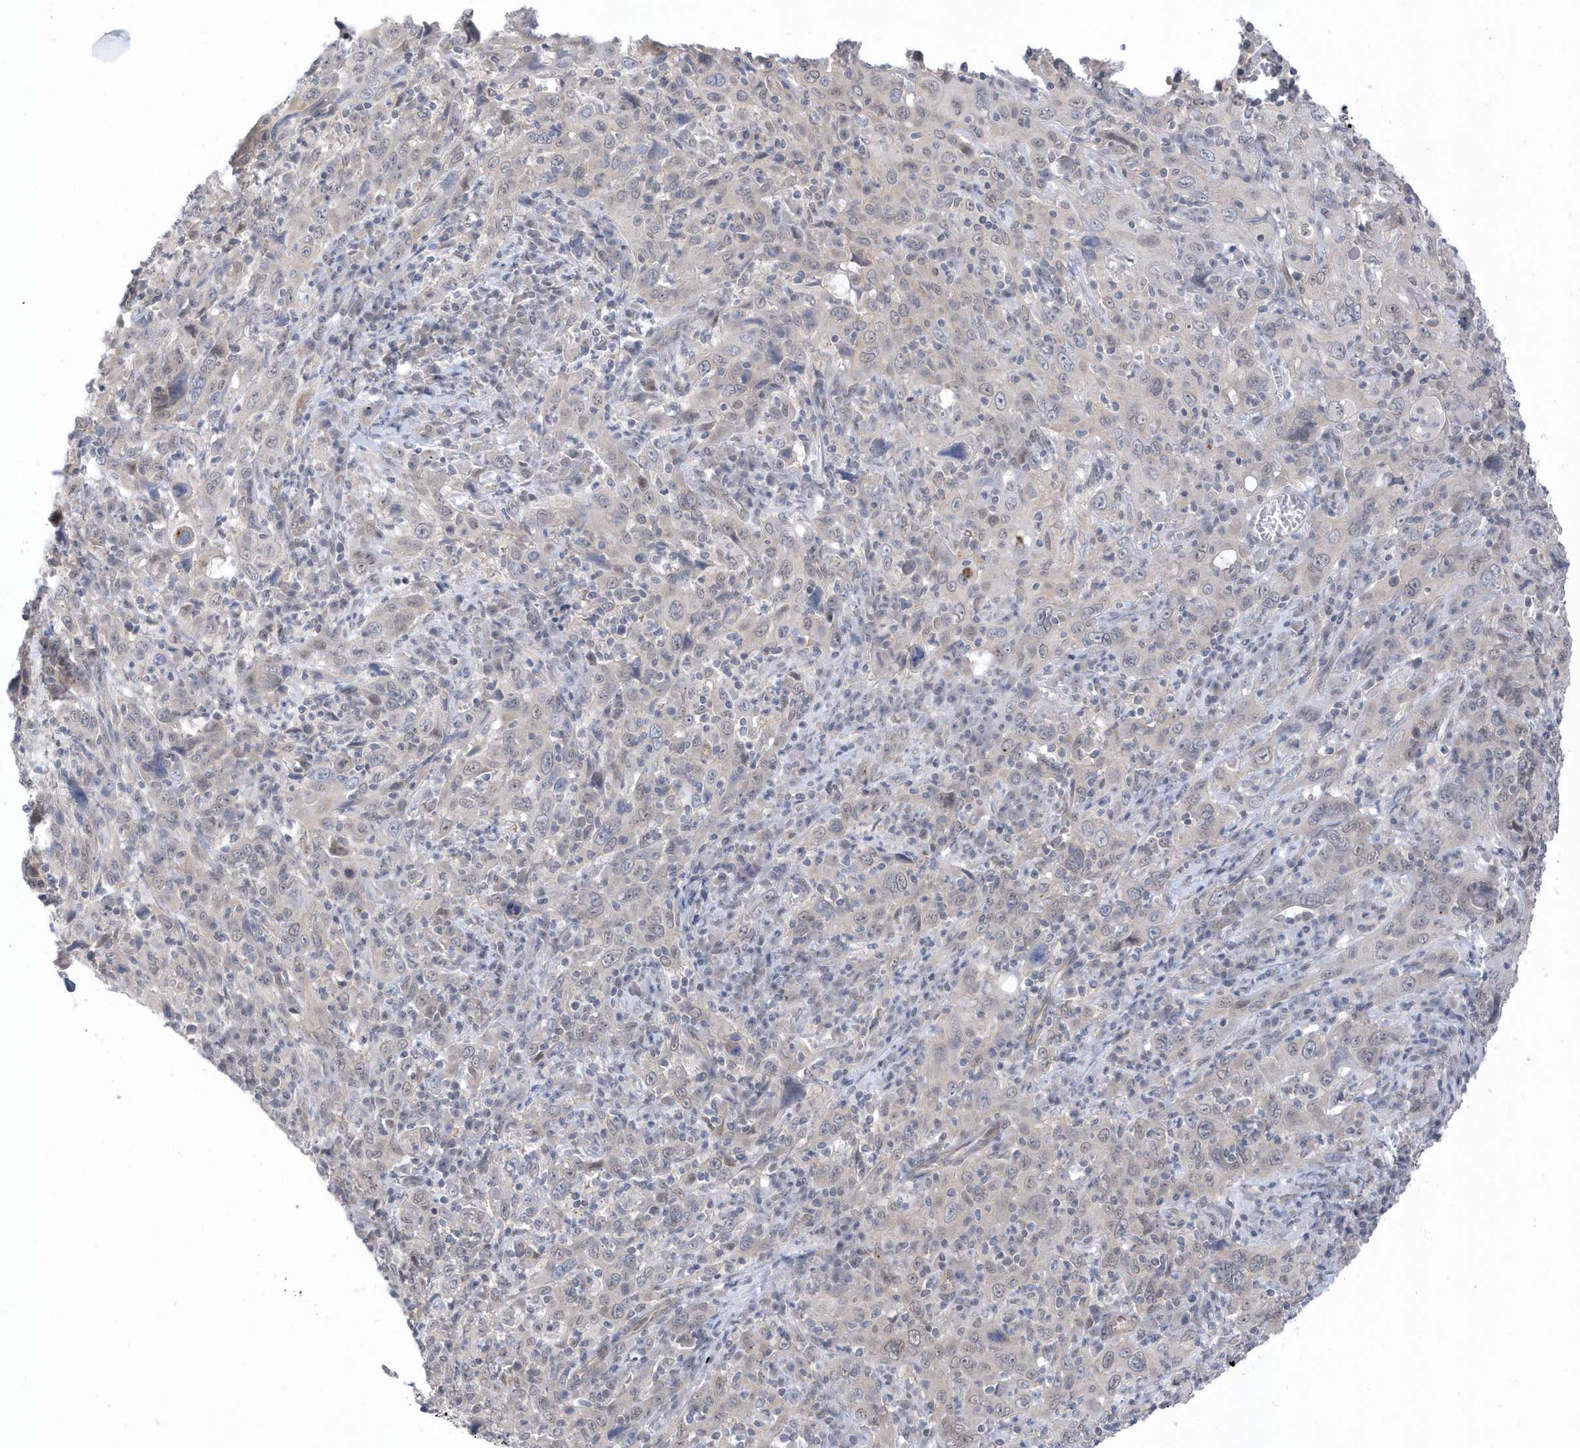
{"staining": {"intensity": "negative", "quantity": "none", "location": "none"}, "tissue": "cervical cancer", "cell_type": "Tumor cells", "image_type": "cancer", "snomed": [{"axis": "morphology", "description": "Squamous cell carcinoma, NOS"}, {"axis": "topography", "description": "Cervix"}], "caption": "Immunohistochemistry (IHC) image of cervical squamous cell carcinoma stained for a protein (brown), which shows no positivity in tumor cells.", "gene": "USP53", "patient": {"sex": "female", "age": 46}}